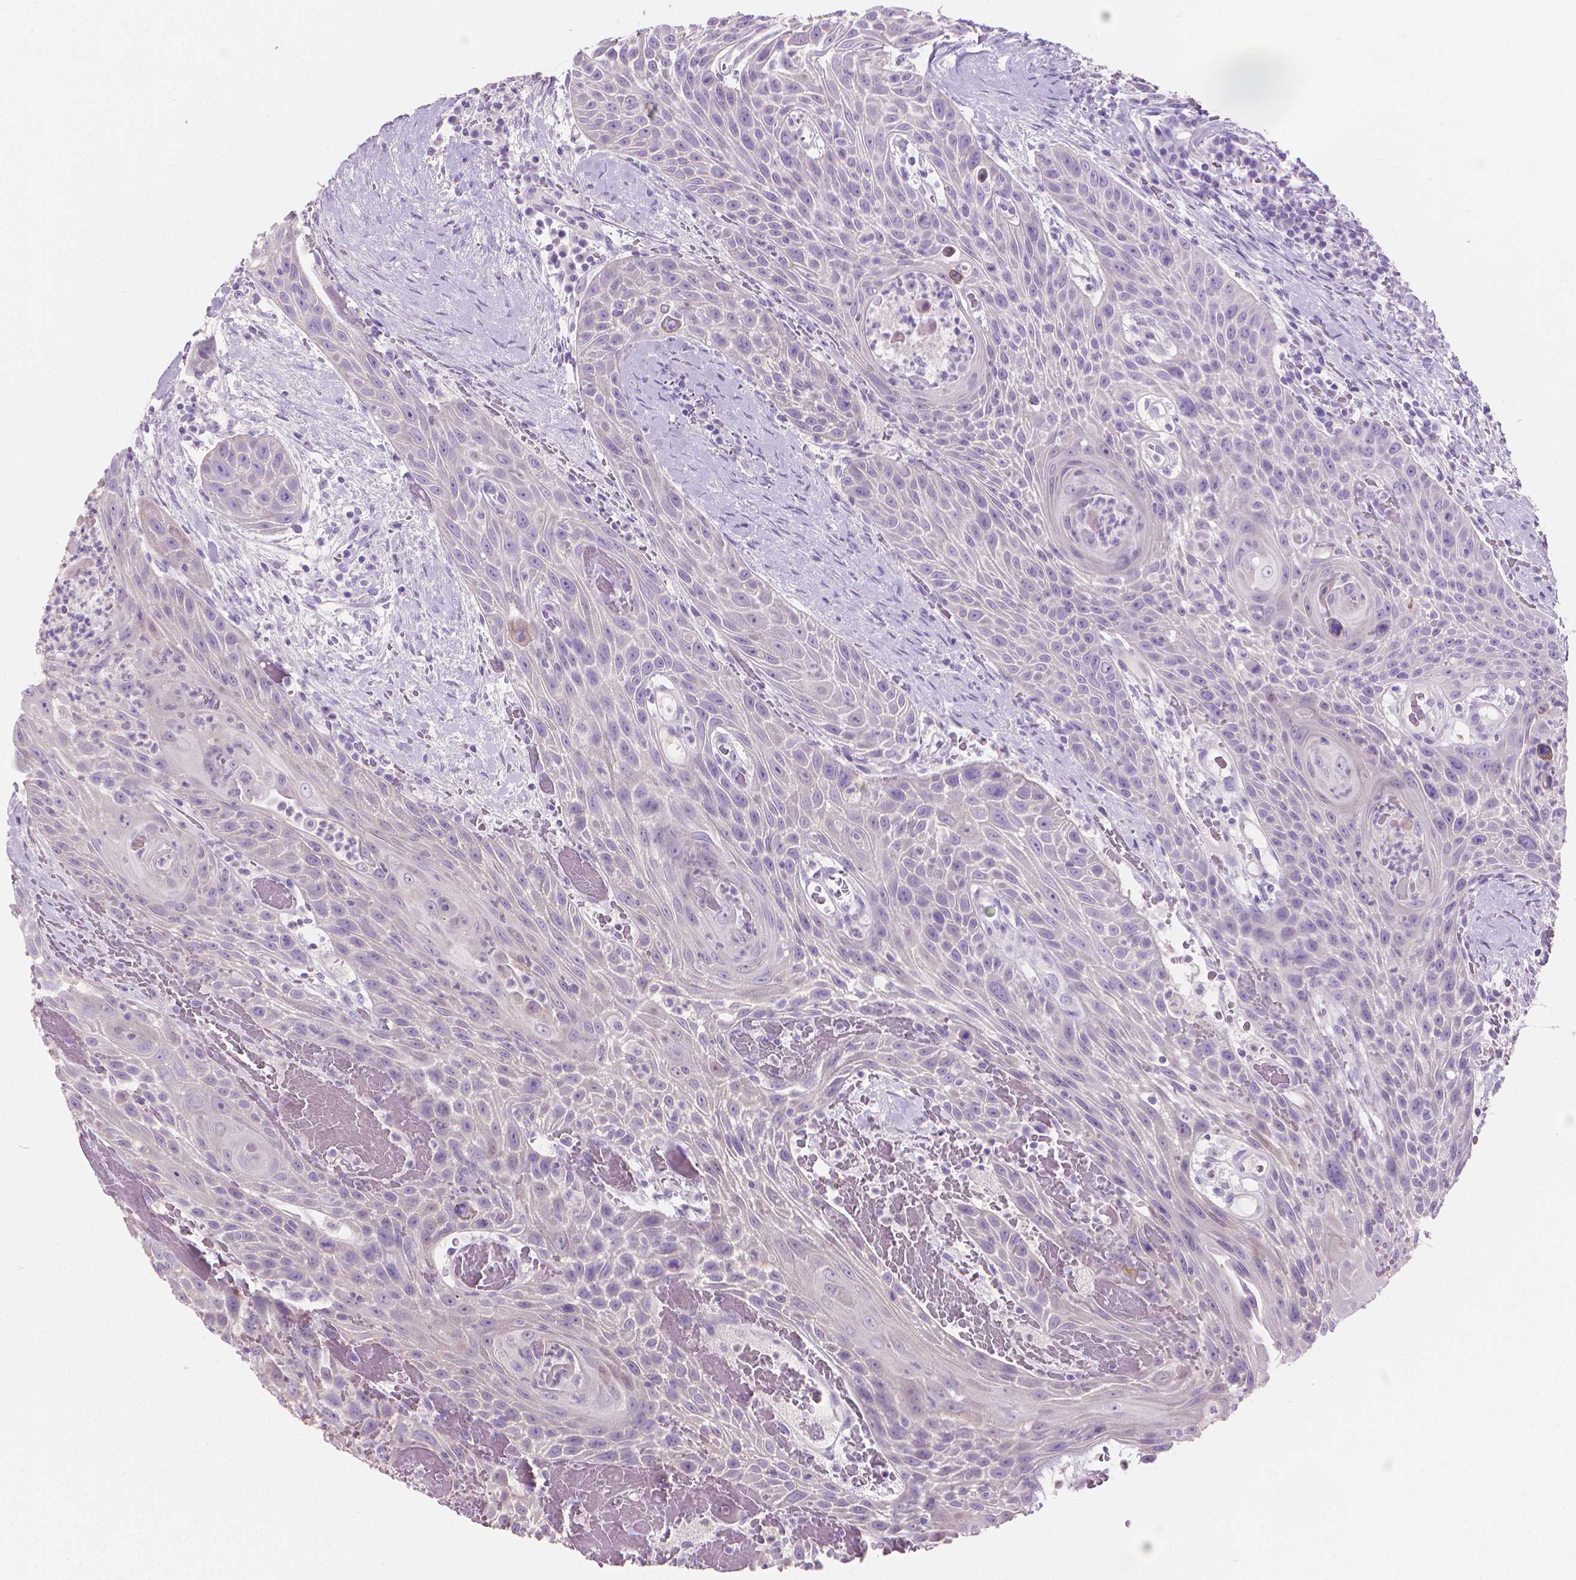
{"staining": {"intensity": "negative", "quantity": "none", "location": "none"}, "tissue": "head and neck cancer", "cell_type": "Tumor cells", "image_type": "cancer", "snomed": [{"axis": "morphology", "description": "Squamous cell carcinoma, NOS"}, {"axis": "topography", "description": "Head-Neck"}], "caption": "IHC photomicrograph of neoplastic tissue: squamous cell carcinoma (head and neck) stained with DAB (3,3'-diaminobenzidine) exhibits no significant protein expression in tumor cells. (DAB (3,3'-diaminobenzidine) IHC with hematoxylin counter stain).", "gene": "CABCOCO1", "patient": {"sex": "male", "age": 69}}